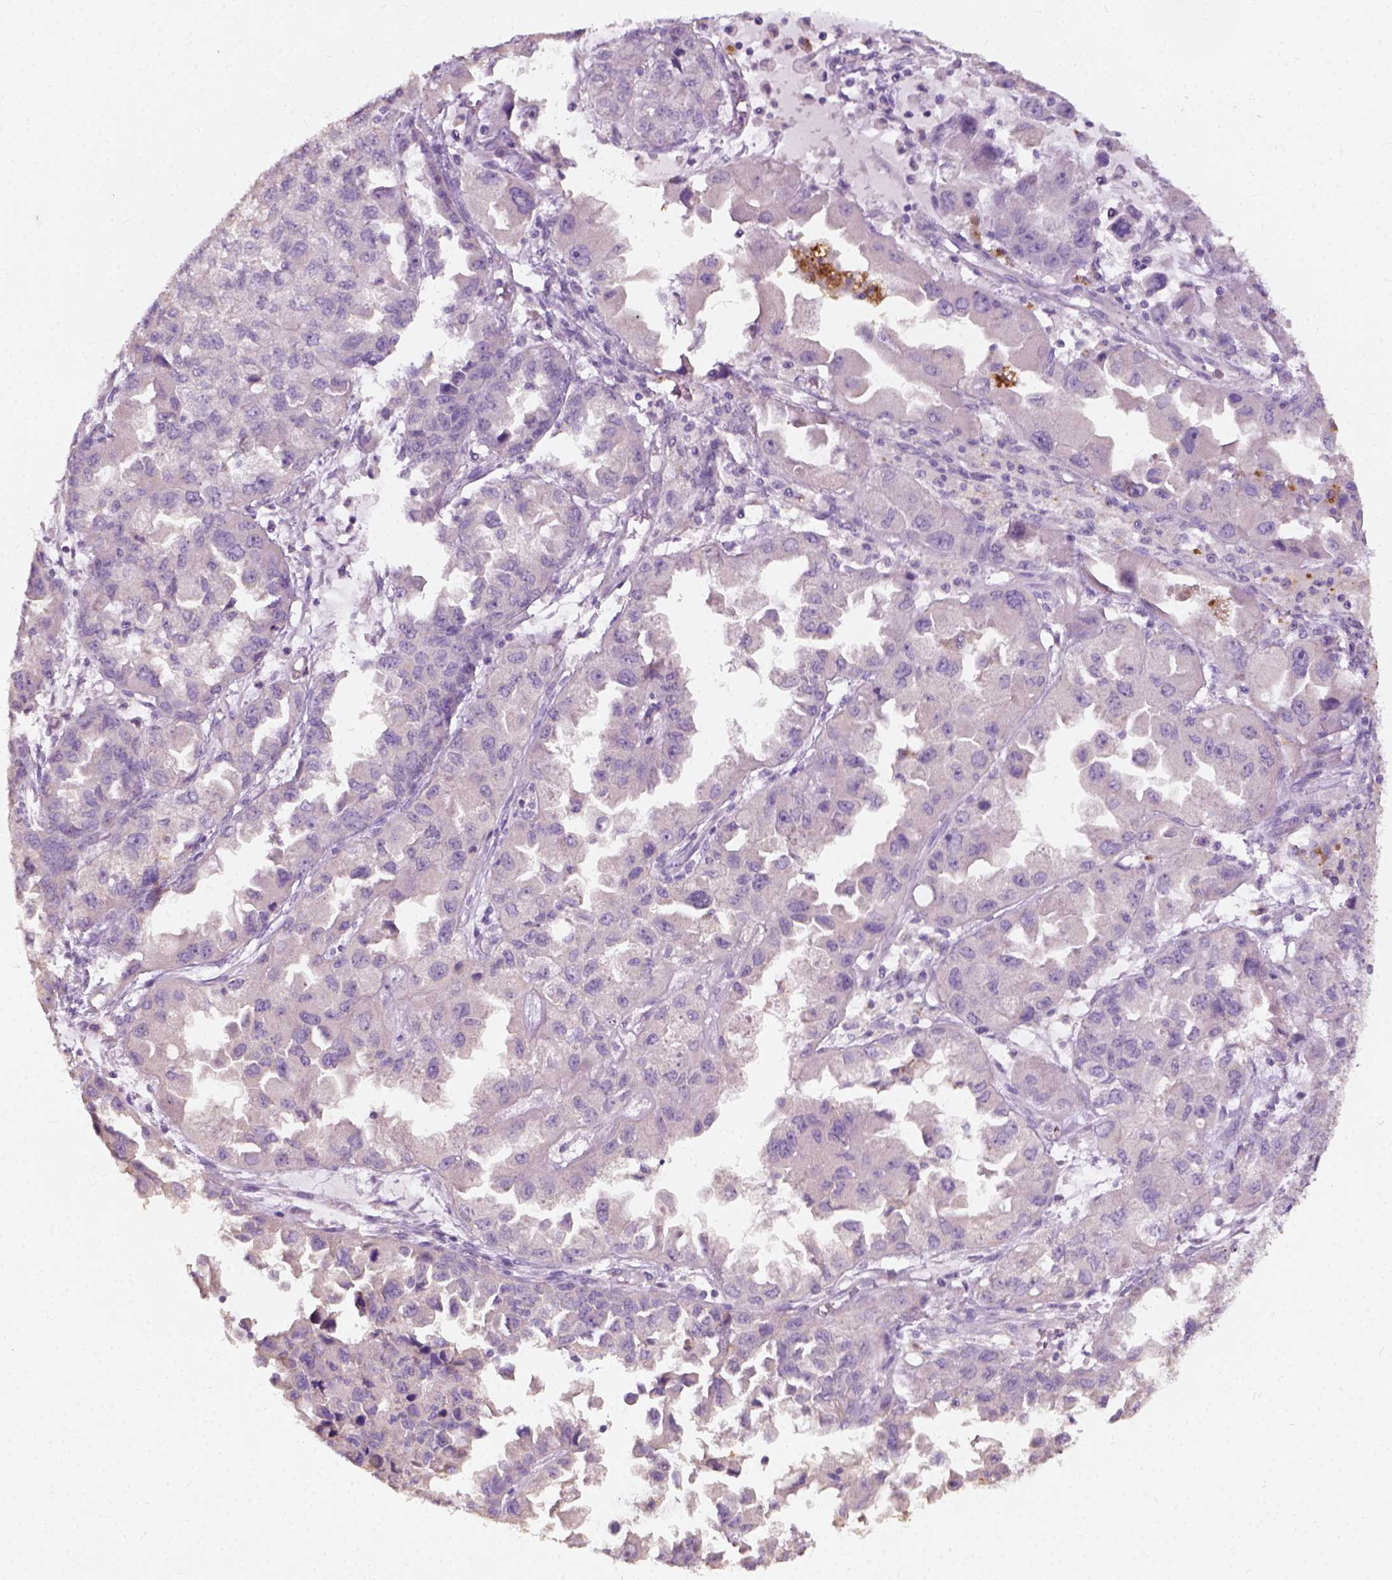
{"staining": {"intensity": "negative", "quantity": "none", "location": "none"}, "tissue": "ovarian cancer", "cell_type": "Tumor cells", "image_type": "cancer", "snomed": [{"axis": "morphology", "description": "Cystadenocarcinoma, serous, NOS"}, {"axis": "topography", "description": "Ovary"}], "caption": "IHC micrograph of neoplastic tissue: ovarian cancer stained with DAB (3,3'-diaminobenzidine) exhibits no significant protein staining in tumor cells.", "gene": "DHCR24", "patient": {"sex": "female", "age": 84}}